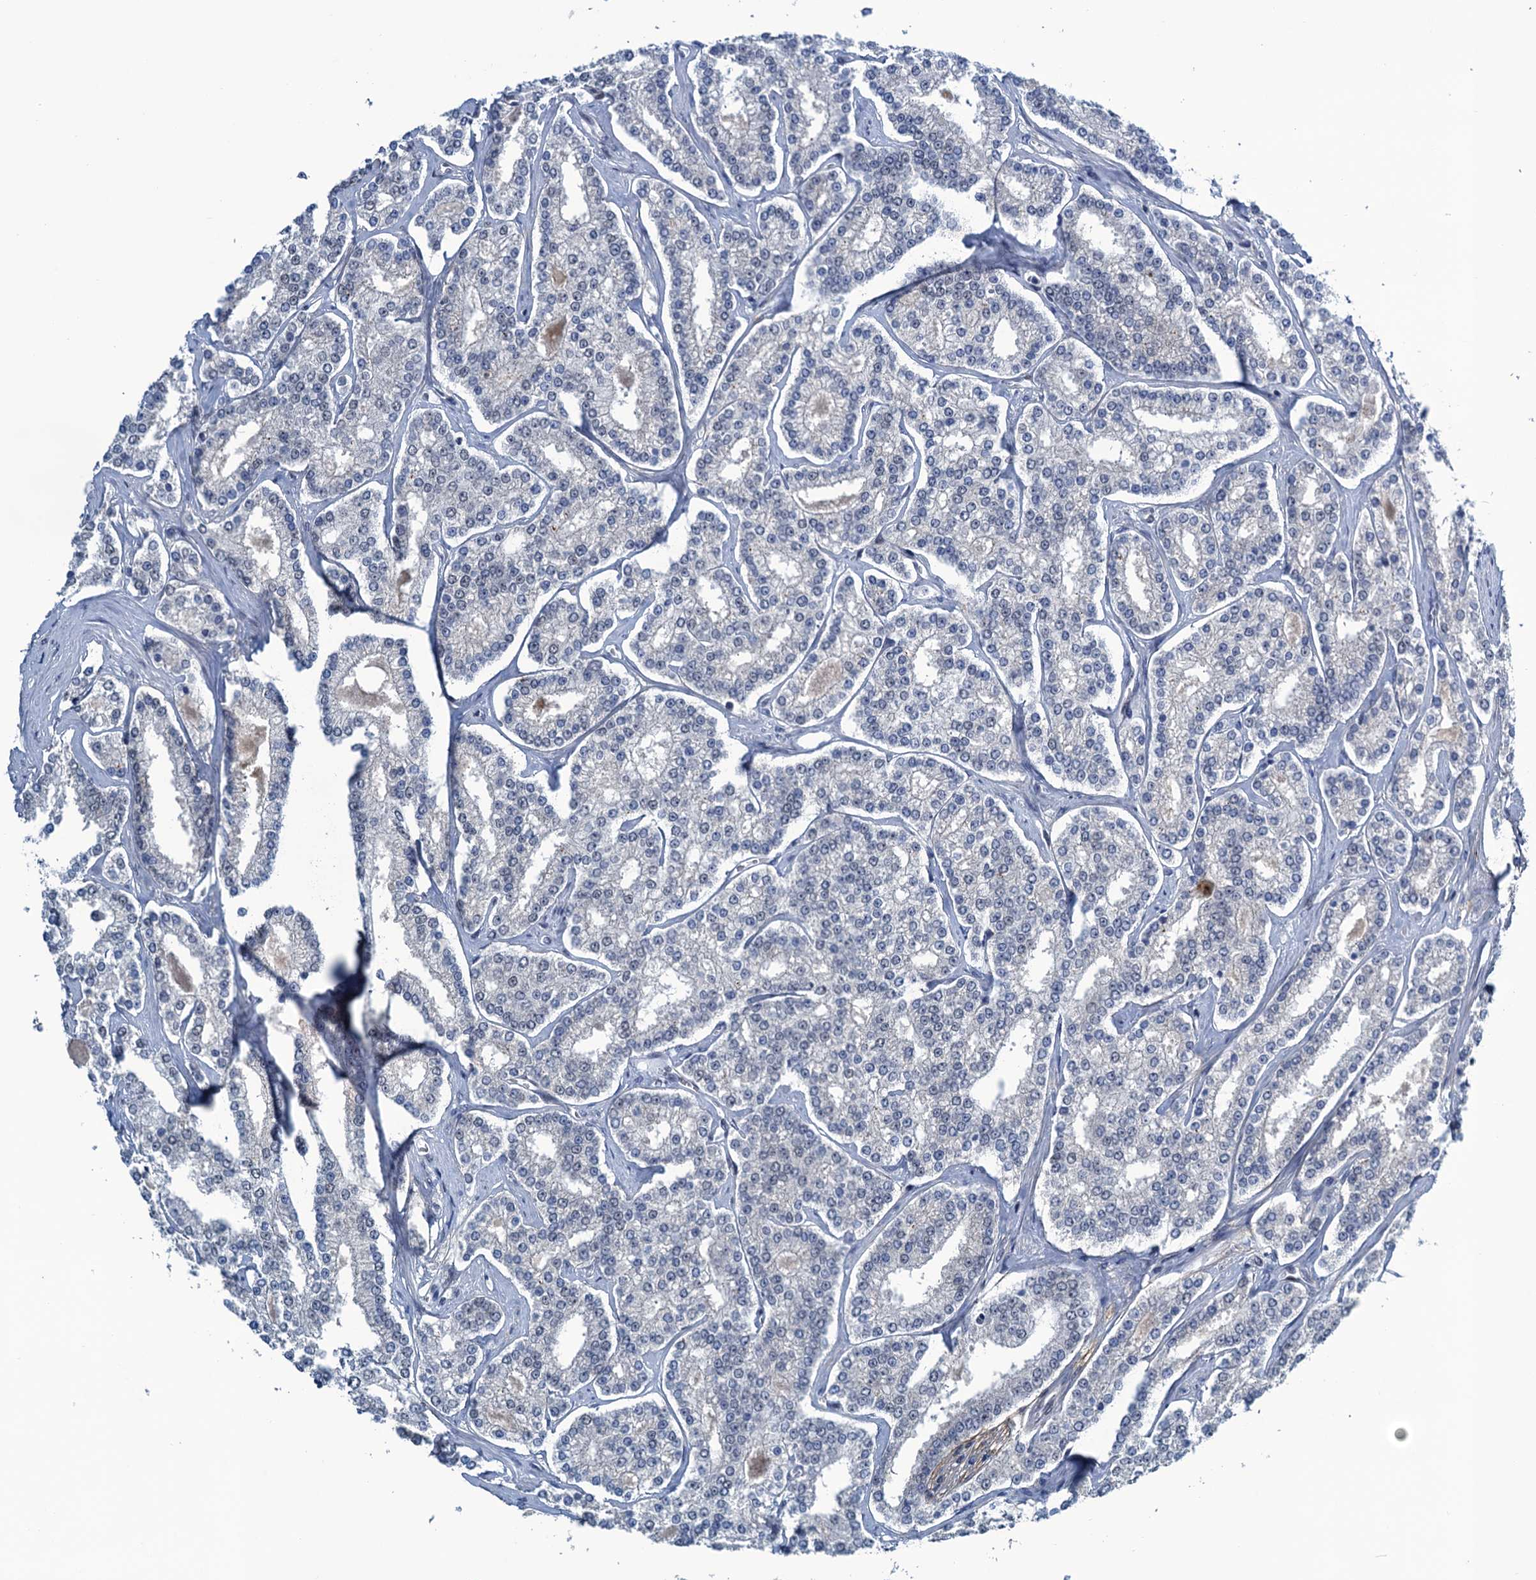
{"staining": {"intensity": "negative", "quantity": "none", "location": "none"}, "tissue": "prostate cancer", "cell_type": "Tumor cells", "image_type": "cancer", "snomed": [{"axis": "morphology", "description": "Normal tissue, NOS"}, {"axis": "morphology", "description": "Adenocarcinoma, High grade"}, {"axis": "topography", "description": "Prostate"}], "caption": "Immunohistochemistry micrograph of high-grade adenocarcinoma (prostate) stained for a protein (brown), which demonstrates no positivity in tumor cells.", "gene": "SAE1", "patient": {"sex": "male", "age": 83}}